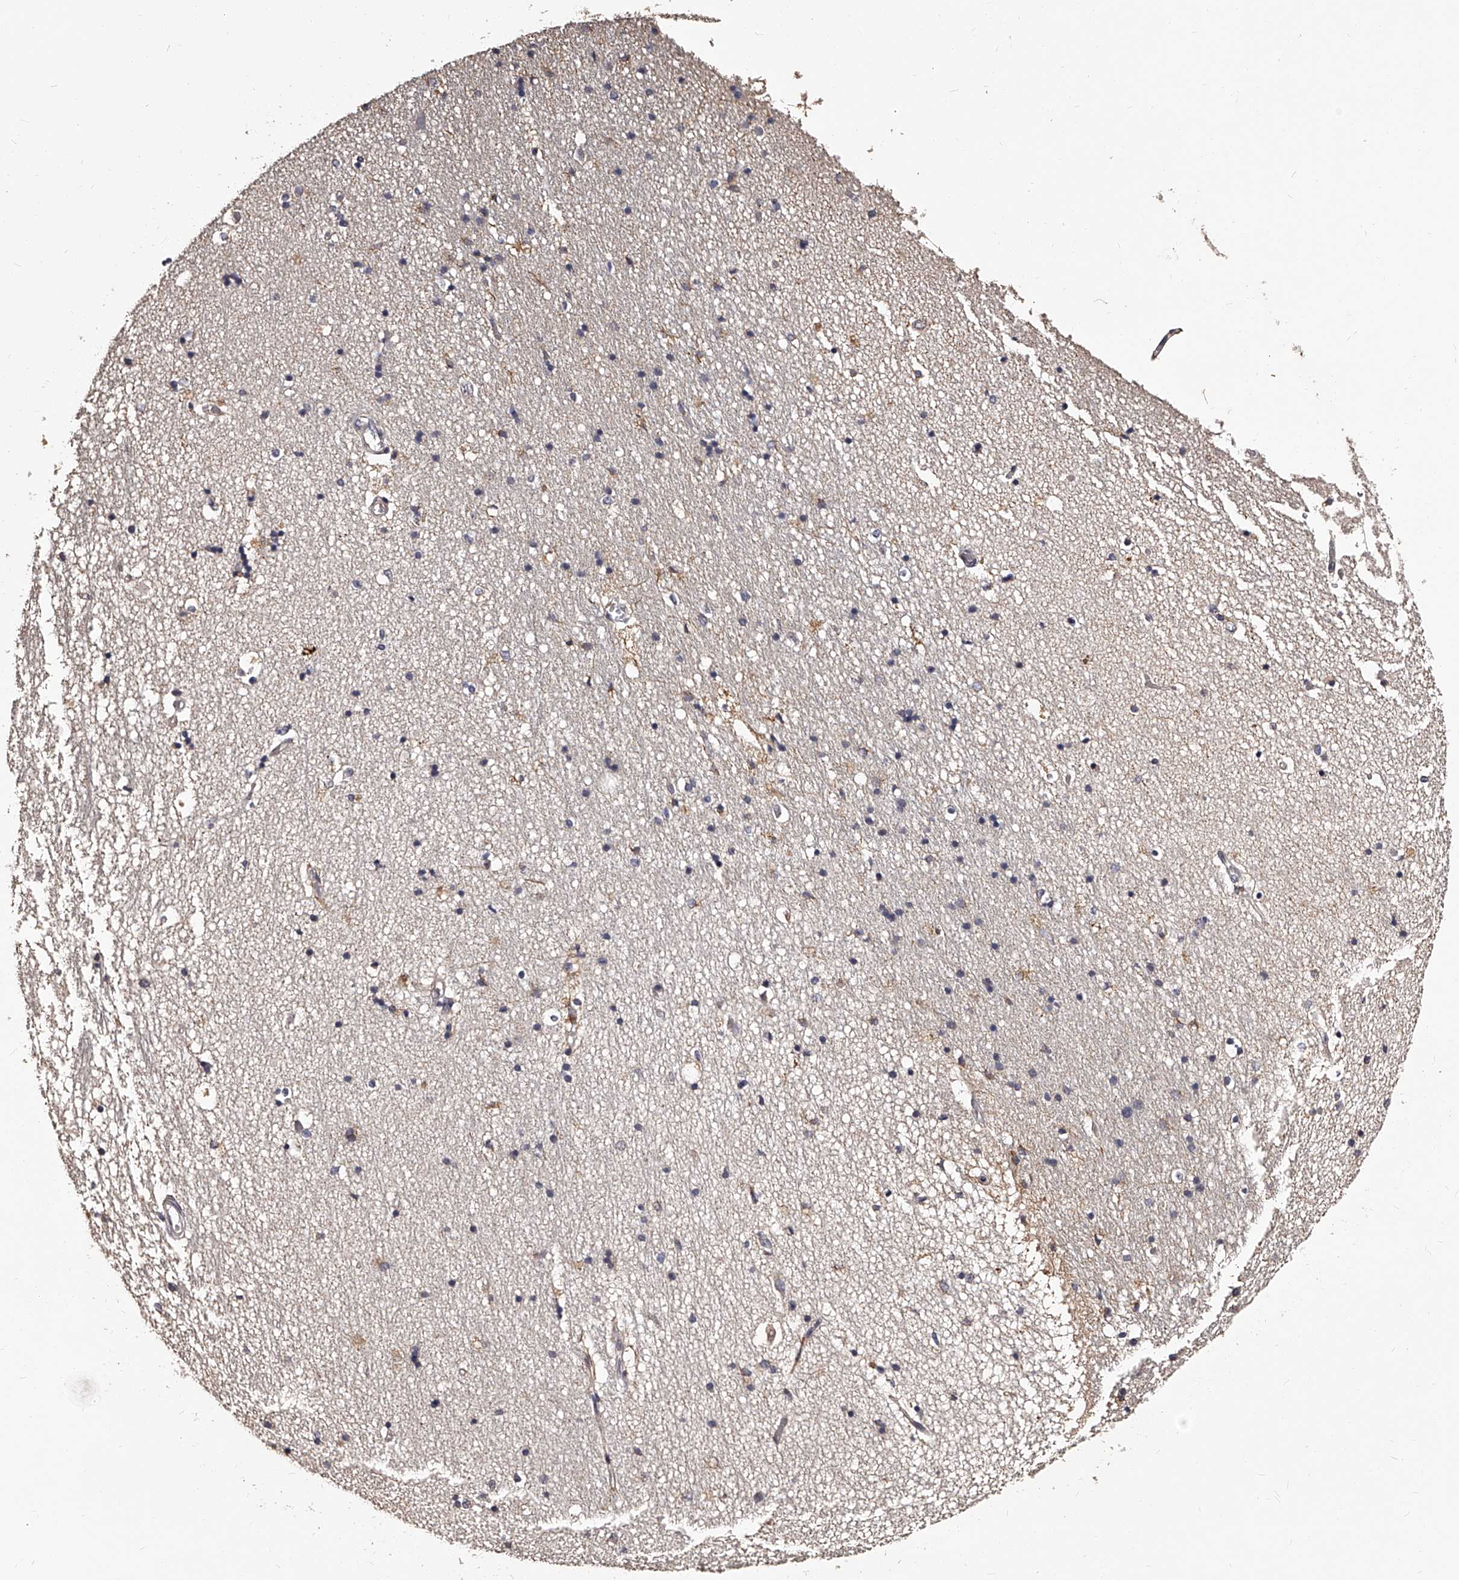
{"staining": {"intensity": "negative", "quantity": "none", "location": "none"}, "tissue": "hippocampus", "cell_type": "Glial cells", "image_type": "normal", "snomed": [{"axis": "morphology", "description": "Normal tissue, NOS"}, {"axis": "topography", "description": "Hippocampus"}], "caption": "This is a image of immunohistochemistry (IHC) staining of unremarkable hippocampus, which shows no expression in glial cells. Brightfield microscopy of IHC stained with DAB (brown) and hematoxylin (blue), captured at high magnification.", "gene": "RSC1A1", "patient": {"sex": "male", "age": 45}}